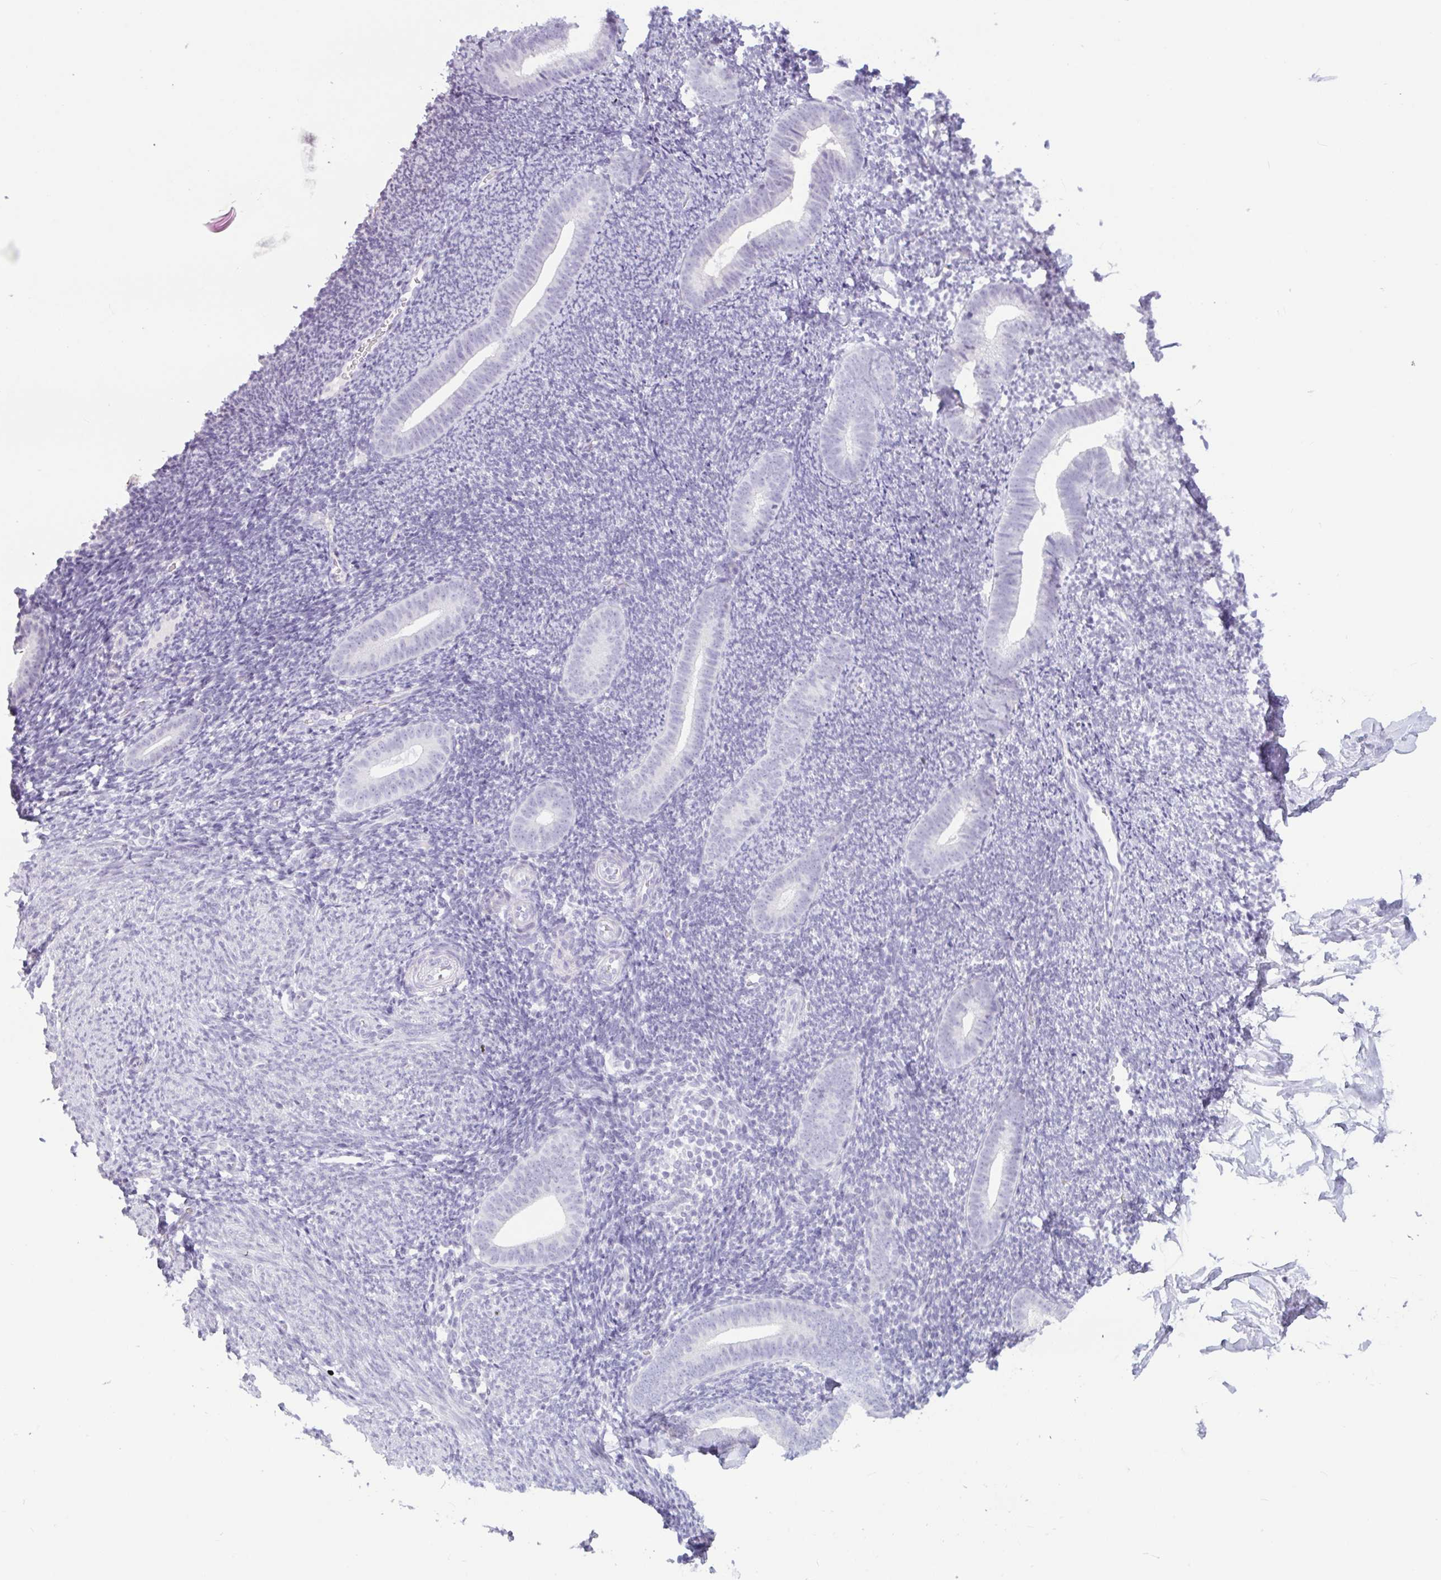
{"staining": {"intensity": "negative", "quantity": "none", "location": "none"}, "tissue": "endometrium", "cell_type": "Cells in endometrial stroma", "image_type": "normal", "snomed": [{"axis": "morphology", "description": "Normal tissue, NOS"}, {"axis": "topography", "description": "Endometrium"}], "caption": "This is a photomicrograph of immunohistochemistry staining of normal endometrium, which shows no positivity in cells in endometrial stroma. Brightfield microscopy of immunohistochemistry (IHC) stained with DAB (3,3'-diaminobenzidine) (brown) and hematoxylin (blue), captured at high magnification.", "gene": "CTSE", "patient": {"sex": "female", "age": 39}}